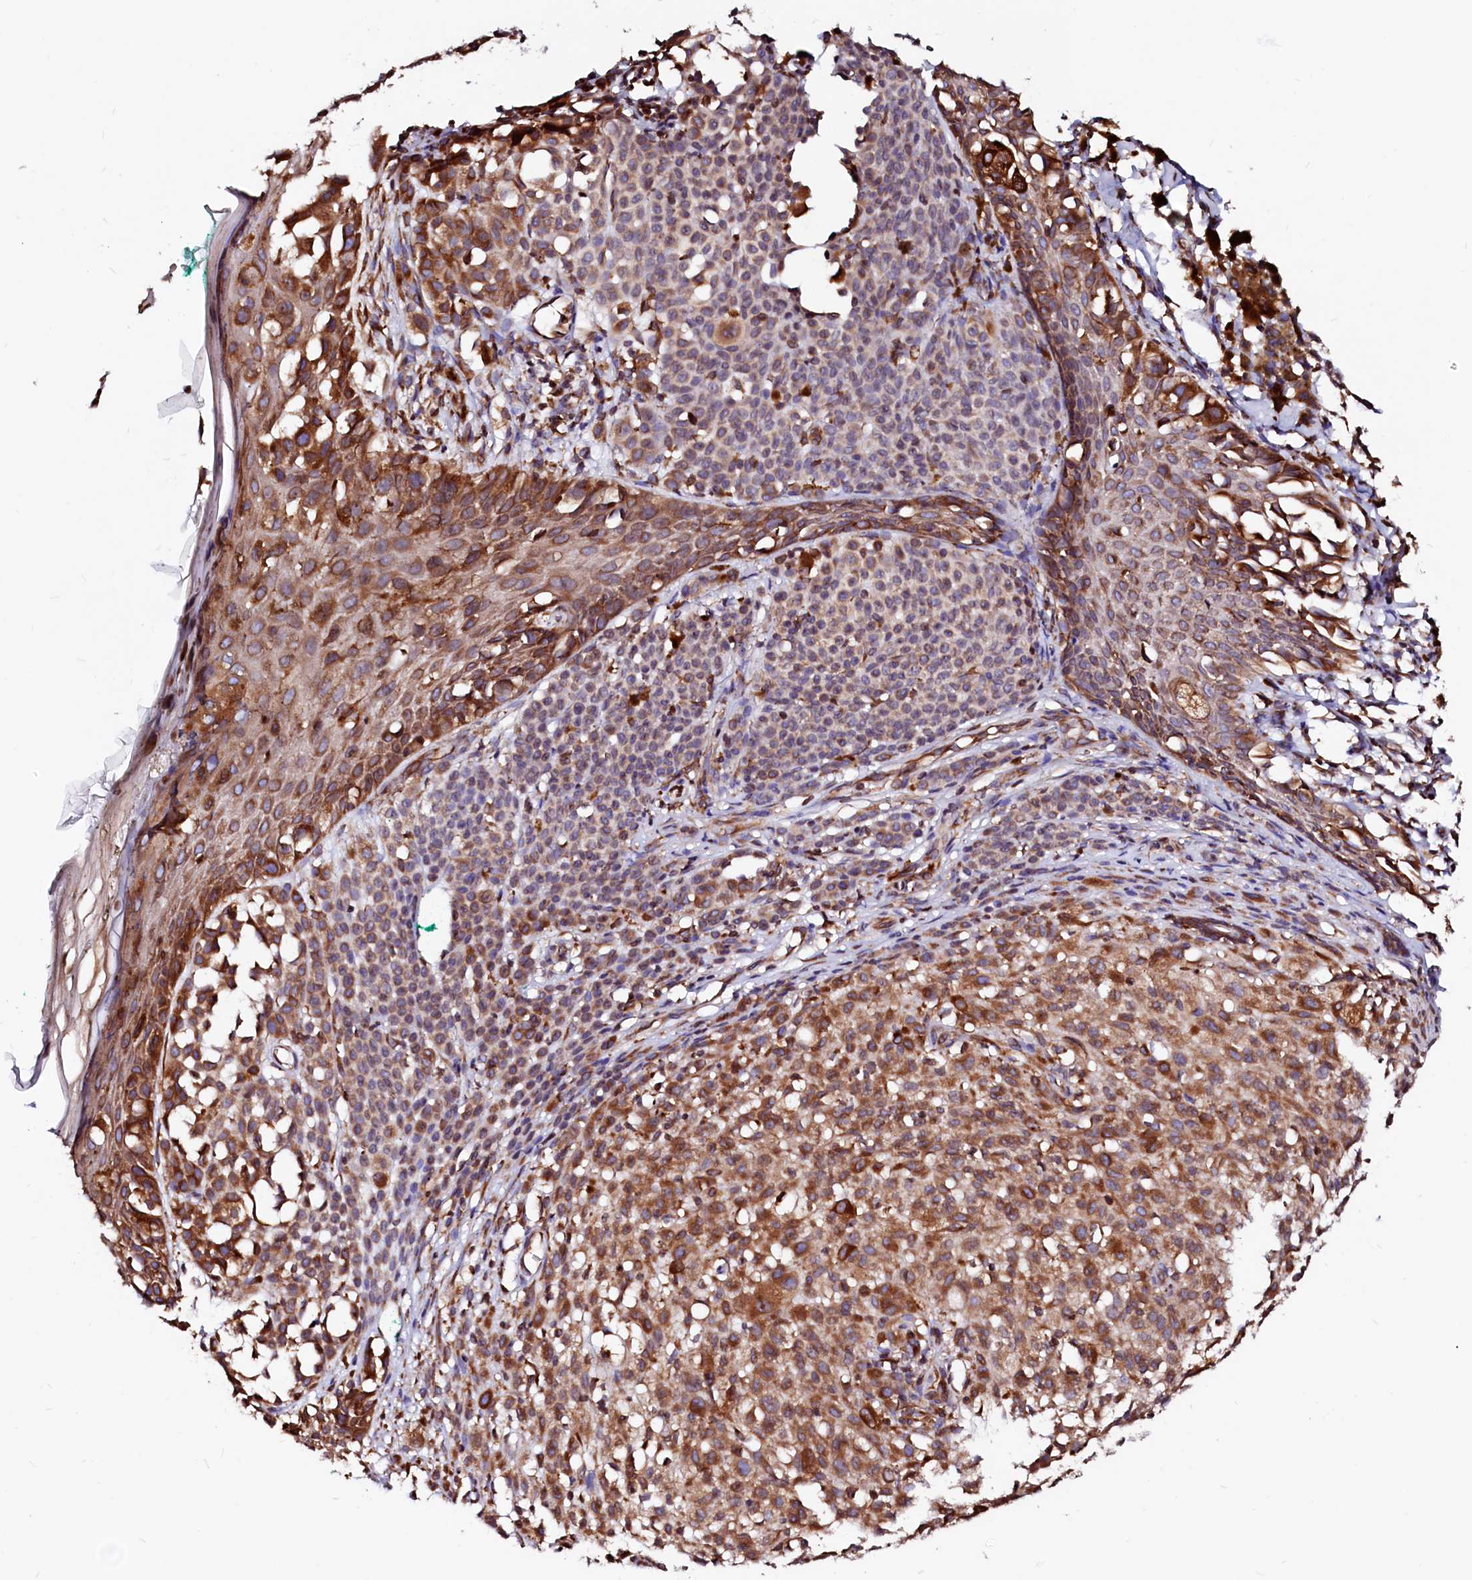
{"staining": {"intensity": "moderate", "quantity": ">75%", "location": "cytoplasmic/membranous"}, "tissue": "melanoma", "cell_type": "Tumor cells", "image_type": "cancer", "snomed": [{"axis": "morphology", "description": "Malignant melanoma, NOS"}, {"axis": "topography", "description": "Skin of leg"}], "caption": "Immunohistochemical staining of human melanoma displays moderate cytoplasmic/membranous protein staining in approximately >75% of tumor cells. (brown staining indicates protein expression, while blue staining denotes nuclei).", "gene": "DERL1", "patient": {"sex": "female", "age": 72}}